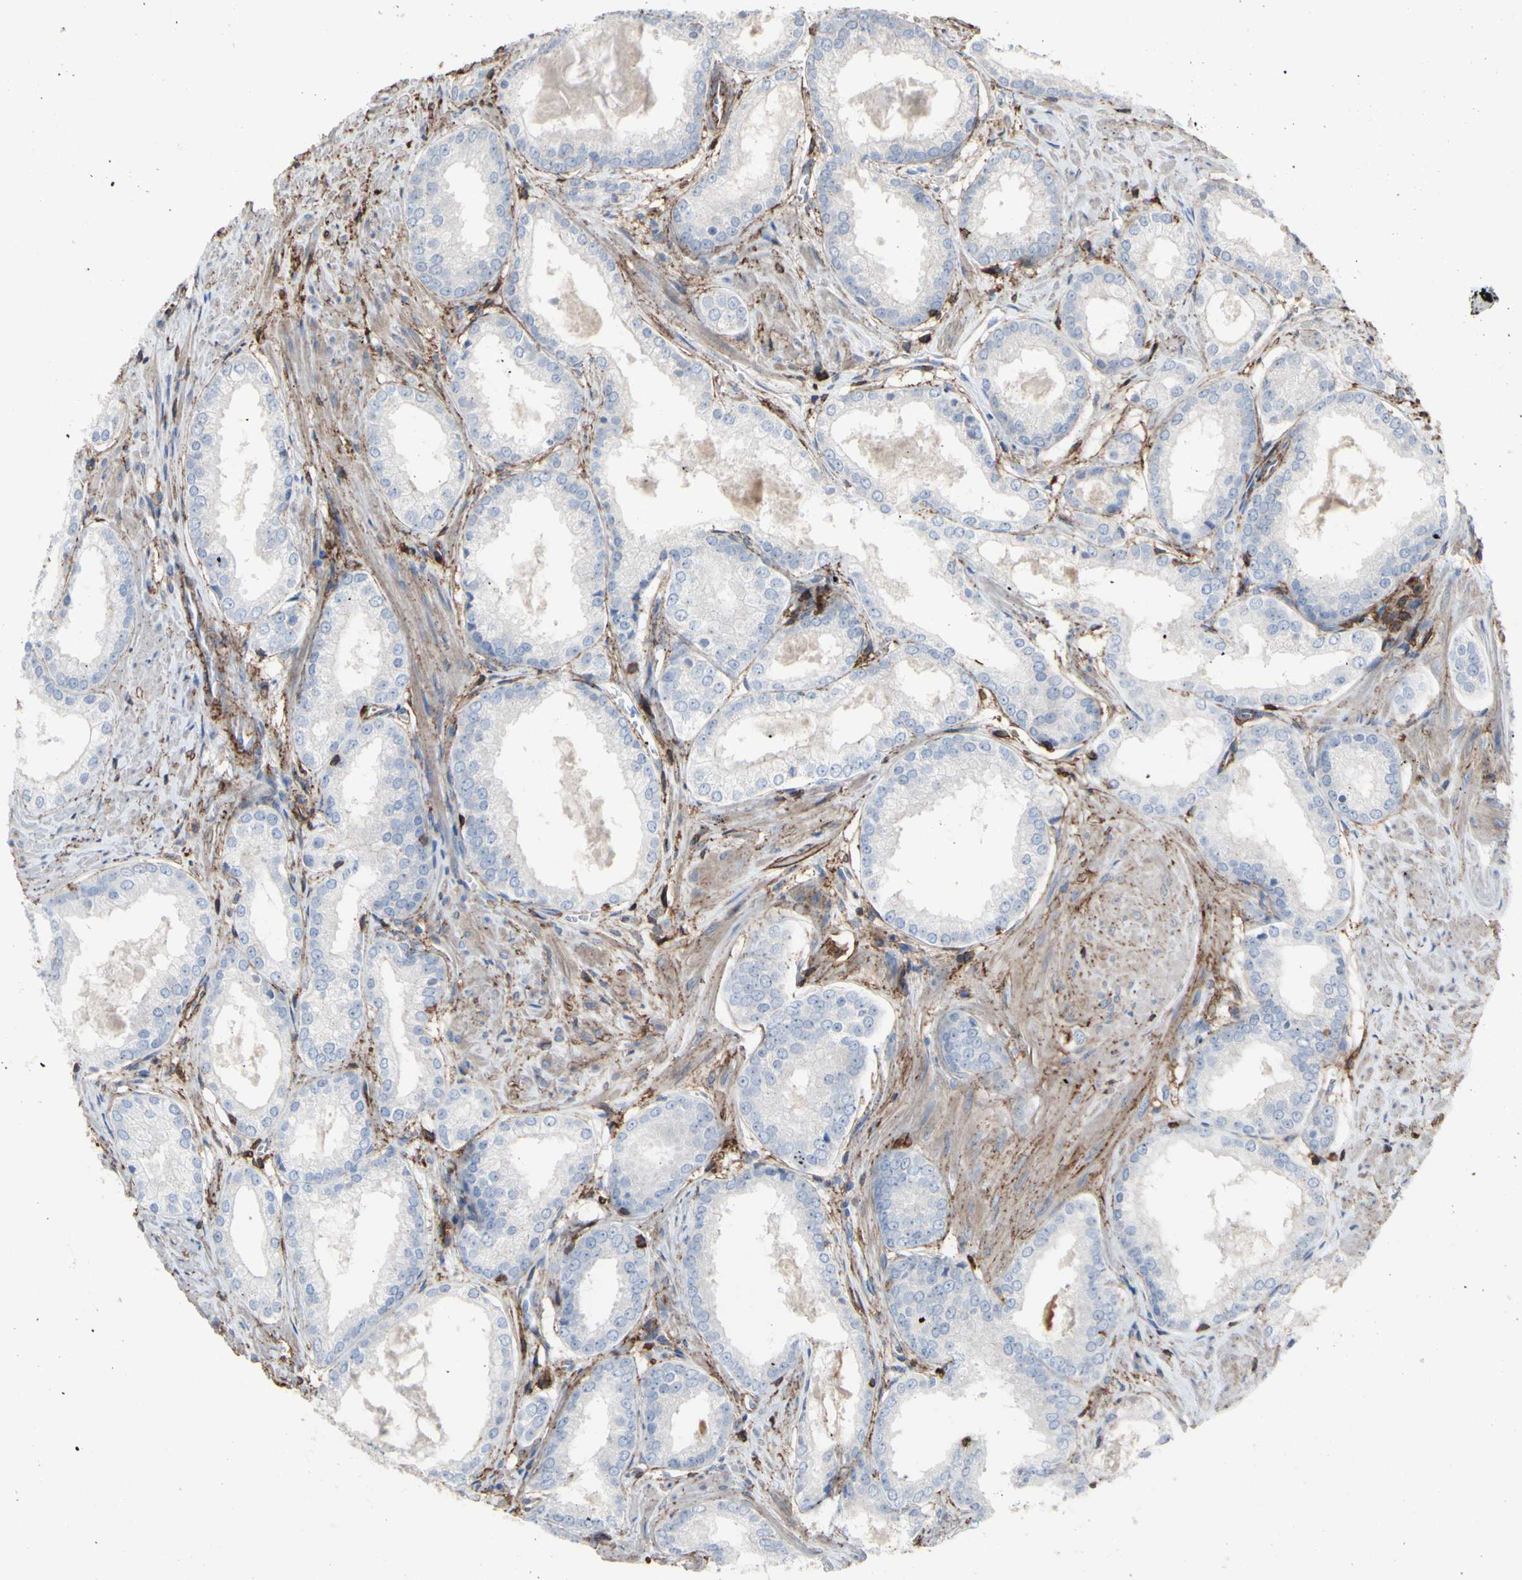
{"staining": {"intensity": "negative", "quantity": "none", "location": "none"}, "tissue": "prostate cancer", "cell_type": "Tumor cells", "image_type": "cancer", "snomed": [{"axis": "morphology", "description": "Adenocarcinoma, Low grade"}, {"axis": "topography", "description": "Prostate"}], "caption": "There is no significant staining in tumor cells of prostate cancer (adenocarcinoma (low-grade)).", "gene": "ANXA6", "patient": {"sex": "male", "age": 64}}